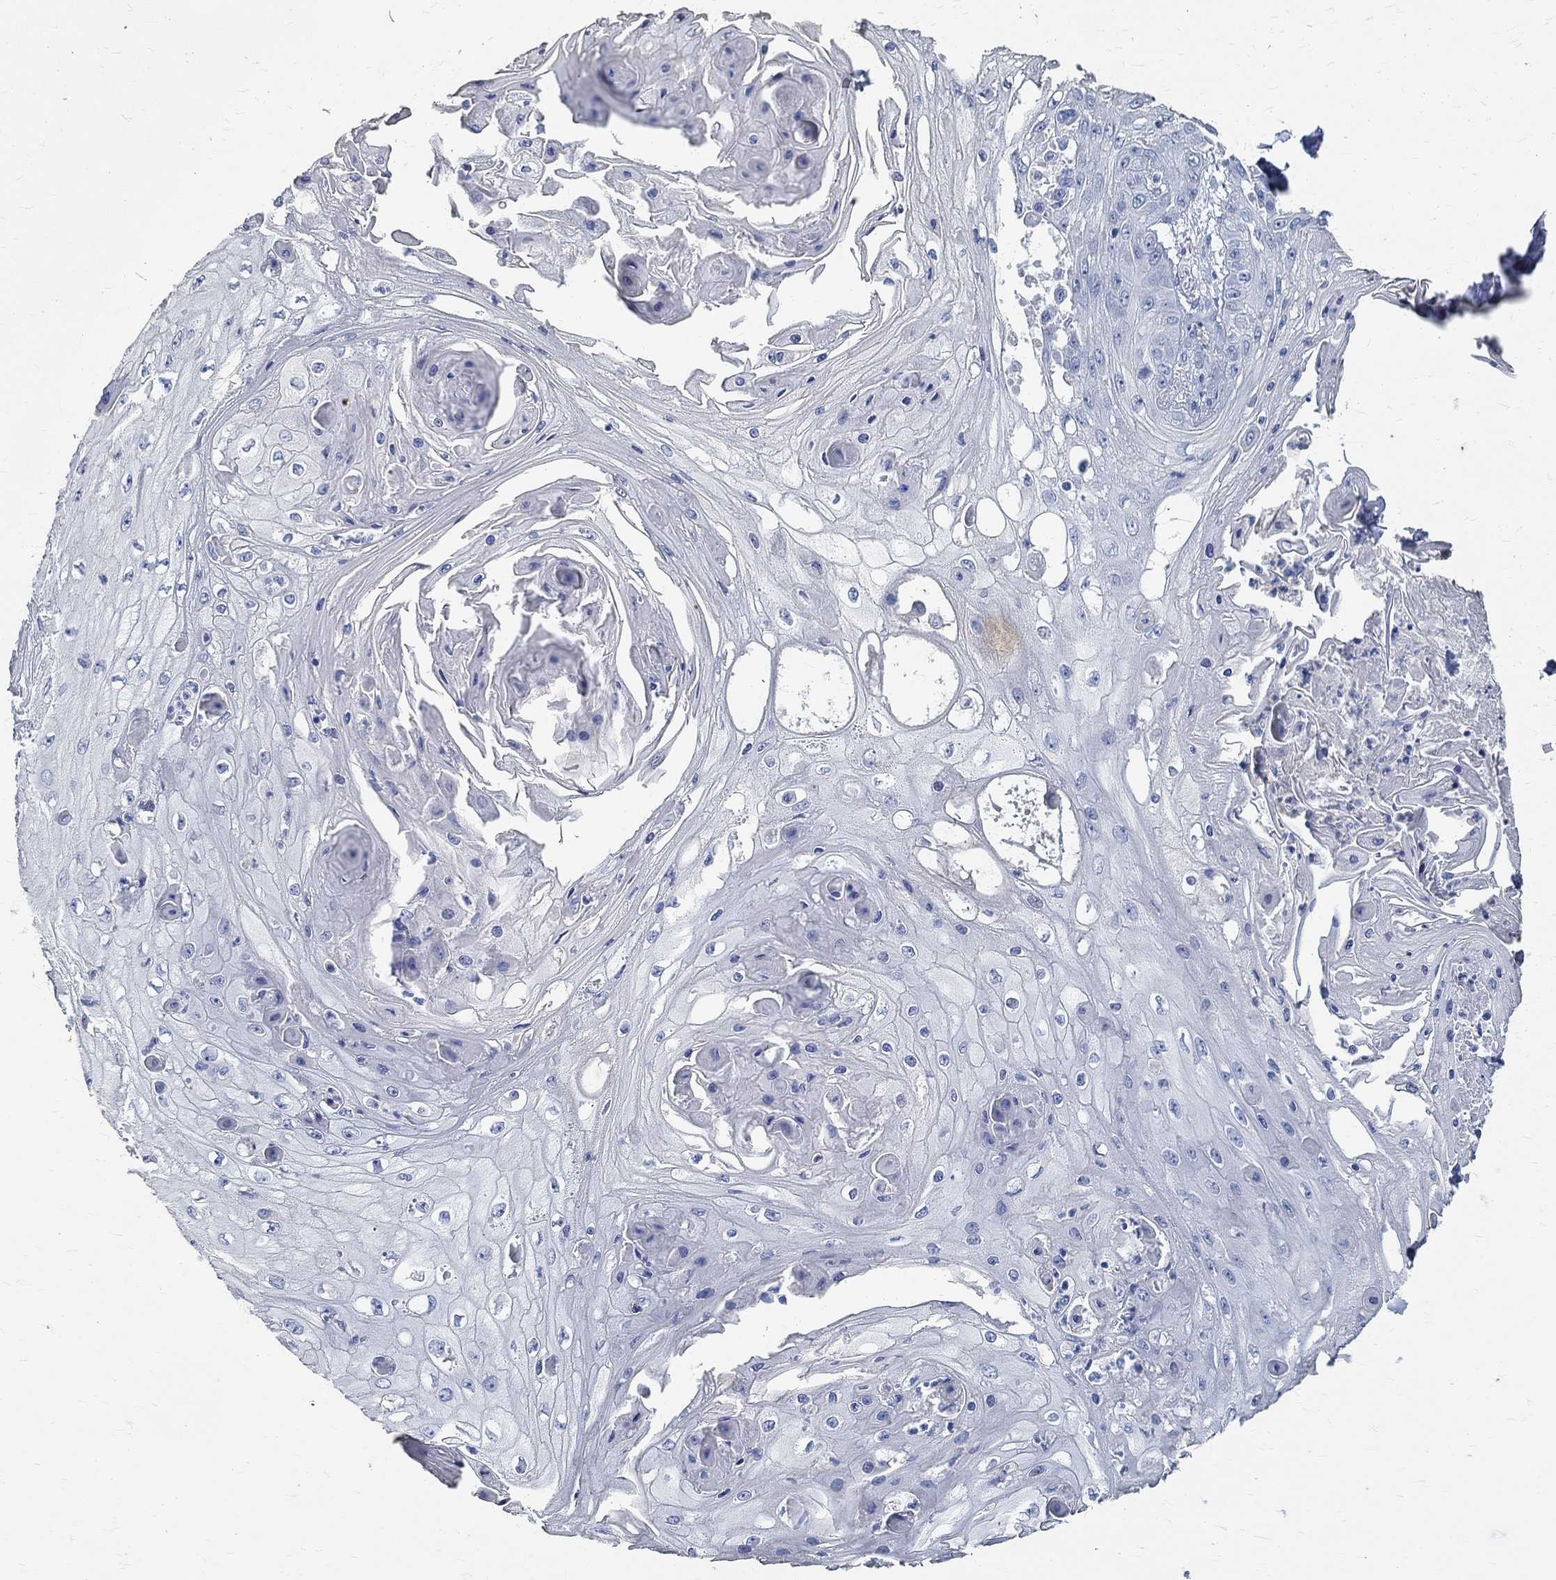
{"staining": {"intensity": "negative", "quantity": "none", "location": "none"}, "tissue": "skin cancer", "cell_type": "Tumor cells", "image_type": "cancer", "snomed": [{"axis": "morphology", "description": "Squamous cell carcinoma, NOS"}, {"axis": "topography", "description": "Skin"}], "caption": "A micrograph of human skin cancer (squamous cell carcinoma) is negative for staining in tumor cells. The staining was performed using DAB to visualize the protein expression in brown, while the nuclei were stained in blue with hematoxylin (Magnification: 20x).", "gene": "PRX", "patient": {"sex": "male", "age": 70}}